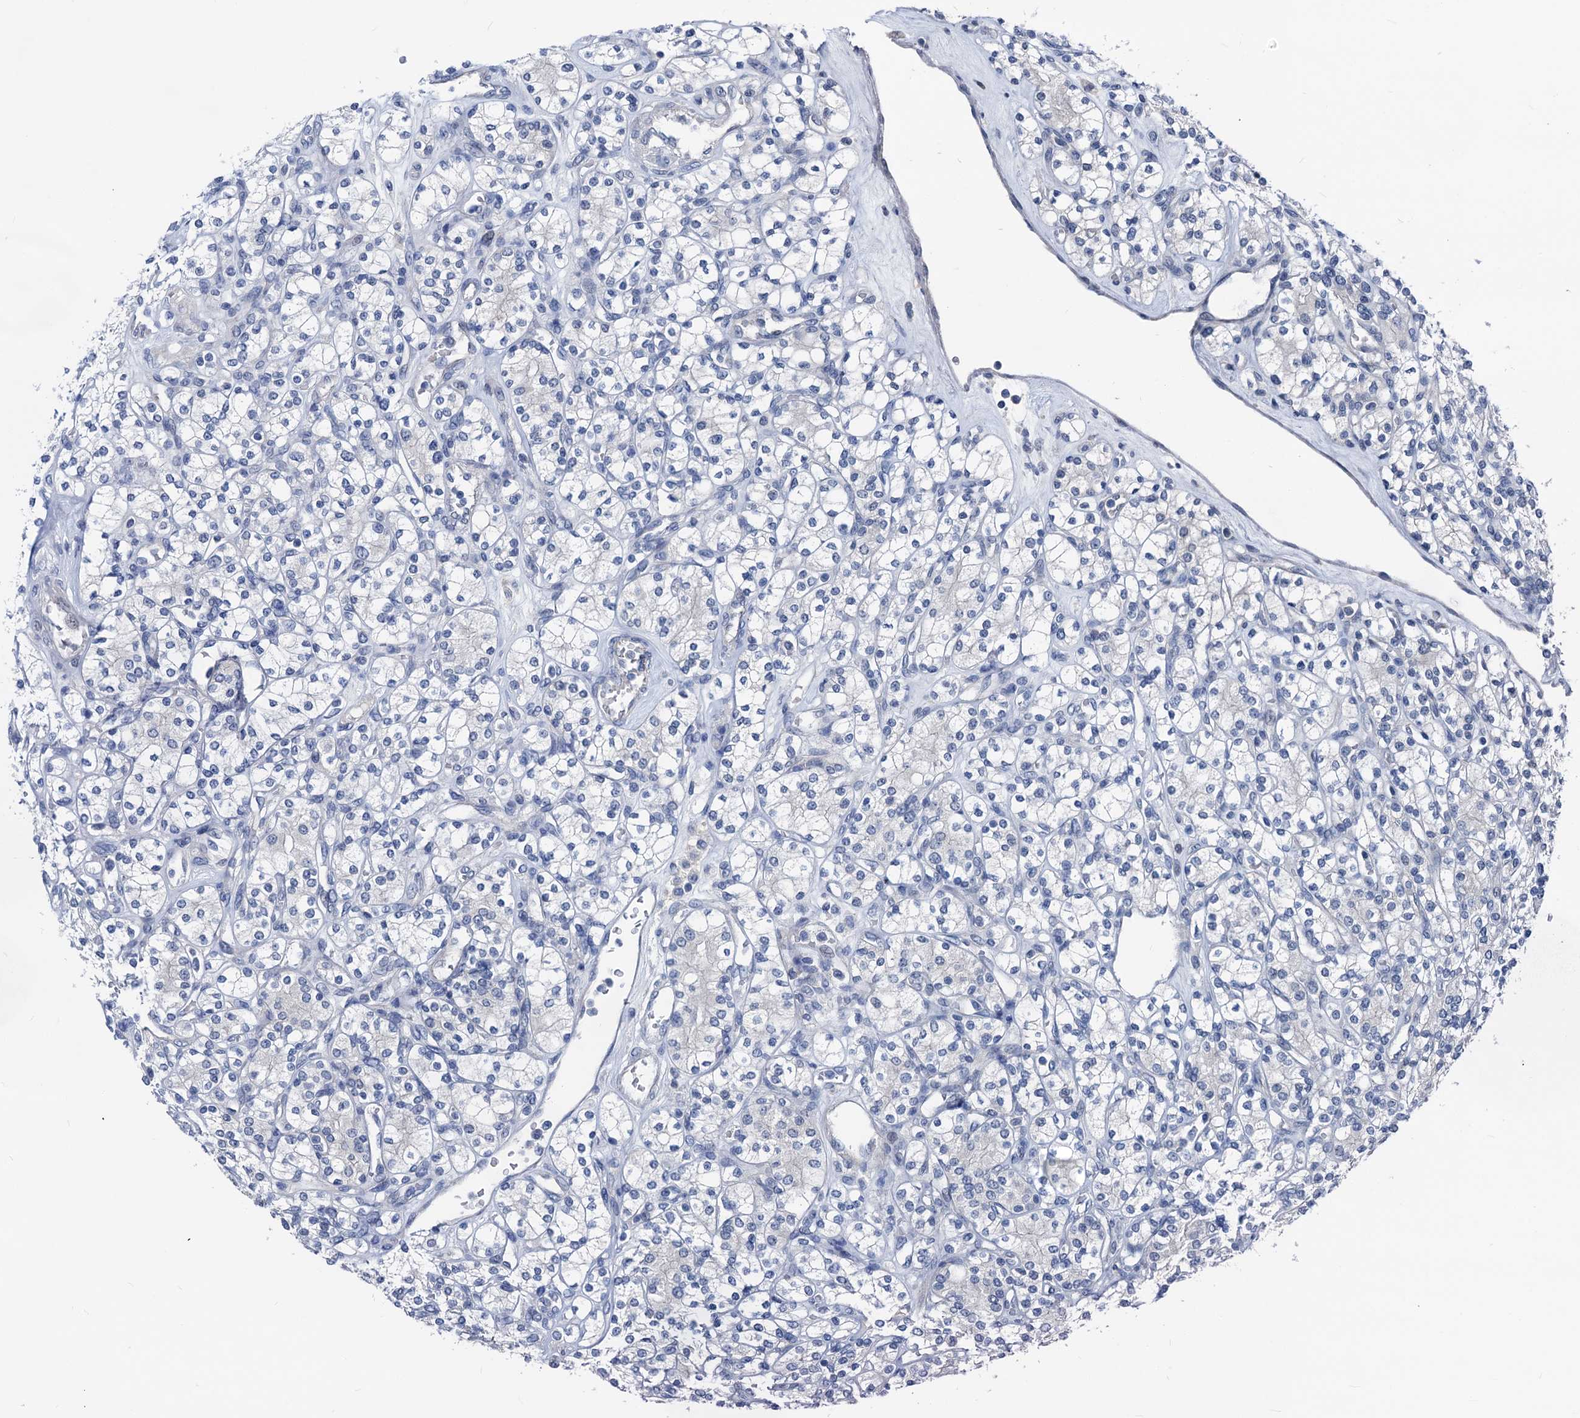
{"staining": {"intensity": "negative", "quantity": "none", "location": "none"}, "tissue": "renal cancer", "cell_type": "Tumor cells", "image_type": "cancer", "snomed": [{"axis": "morphology", "description": "Adenocarcinoma, NOS"}, {"axis": "topography", "description": "Kidney"}], "caption": "Immunohistochemistry (IHC) histopathology image of human renal cancer stained for a protein (brown), which shows no positivity in tumor cells.", "gene": "GLO1", "patient": {"sex": "male", "age": 77}}